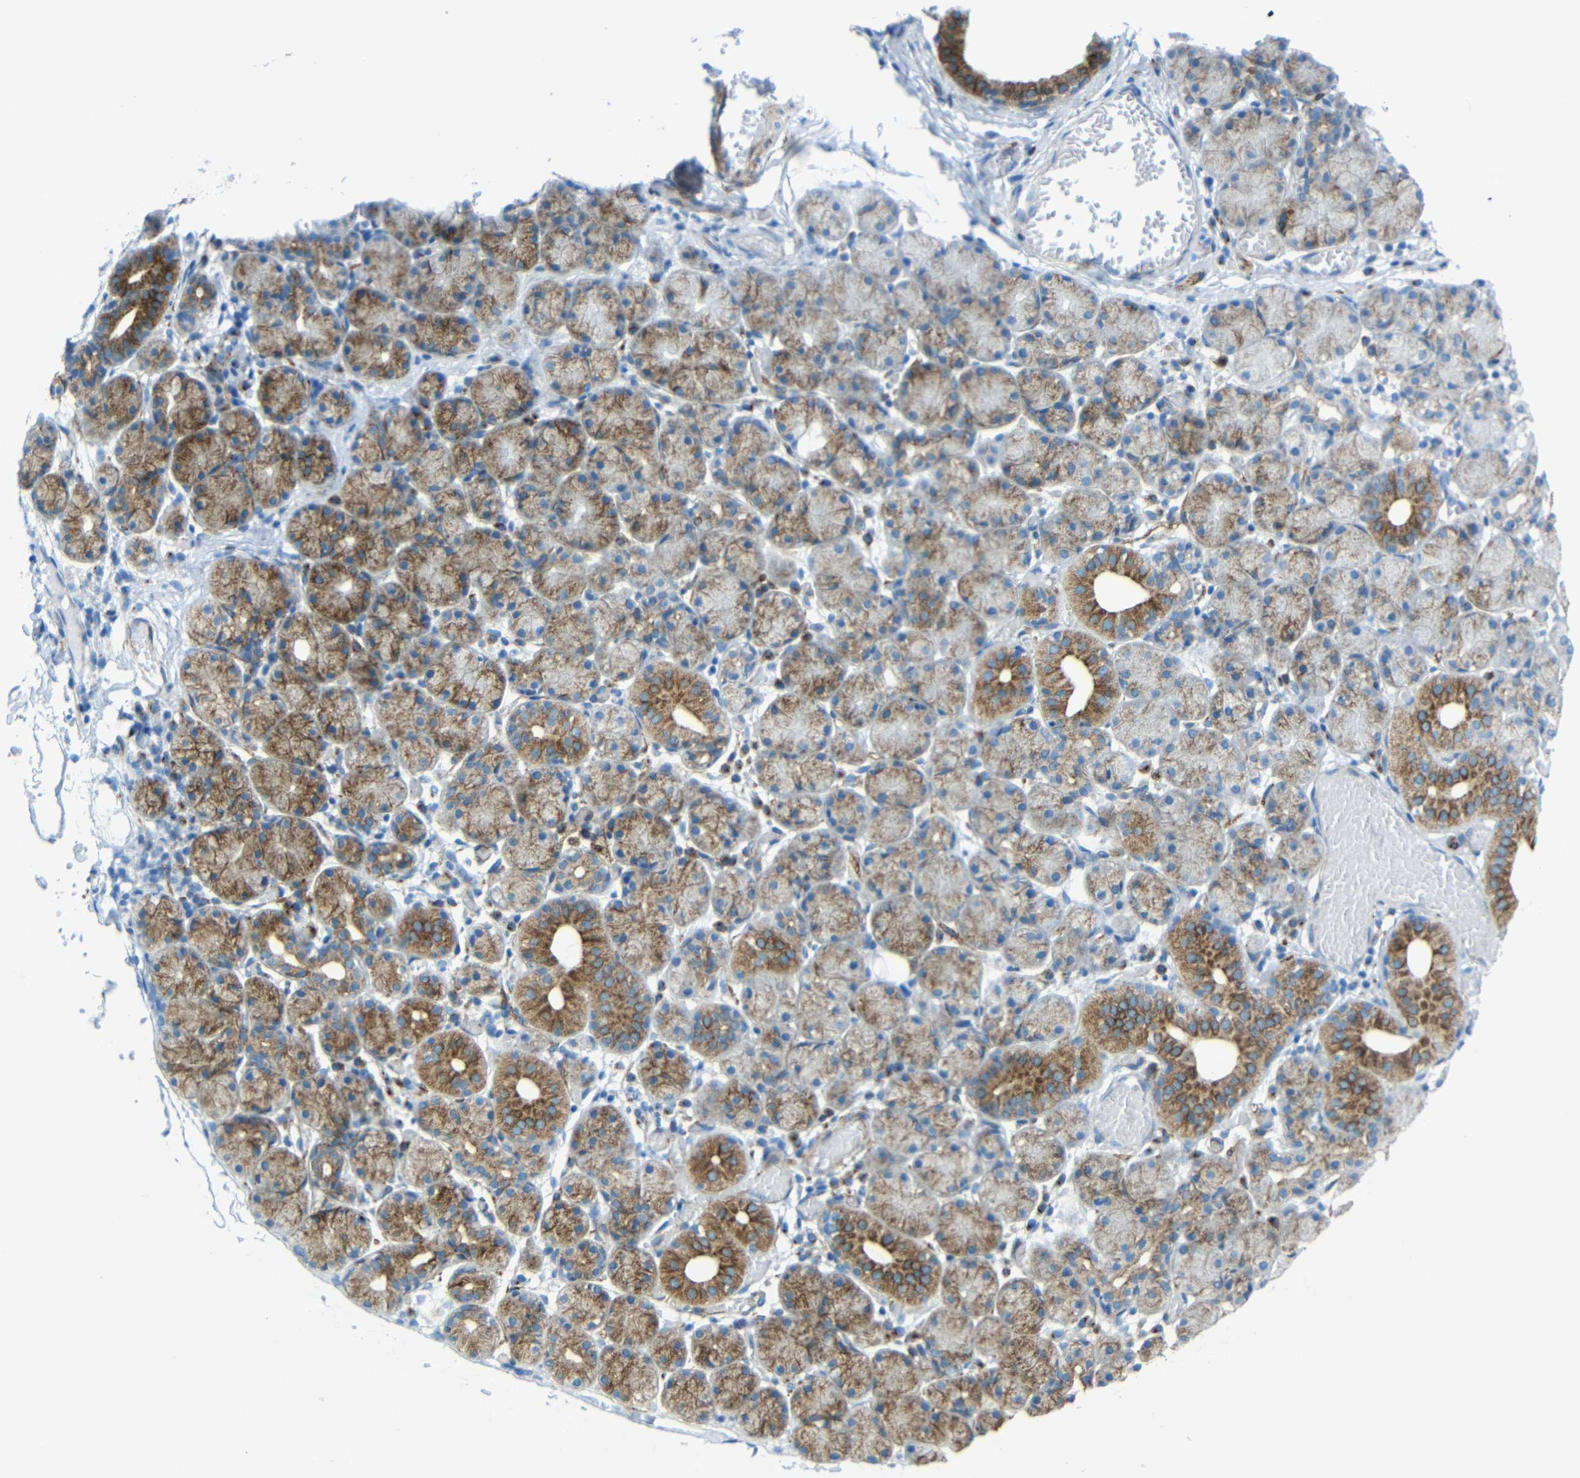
{"staining": {"intensity": "moderate", "quantity": "25%-75%", "location": "cytoplasmic/membranous"}, "tissue": "salivary gland", "cell_type": "Glandular cells", "image_type": "normal", "snomed": [{"axis": "morphology", "description": "Normal tissue, NOS"}, {"axis": "topography", "description": "Salivary gland"}], "caption": "Moderate cytoplasmic/membranous protein expression is identified in approximately 25%-75% of glandular cells in salivary gland.", "gene": "TUBB4B", "patient": {"sex": "female", "age": 24}}